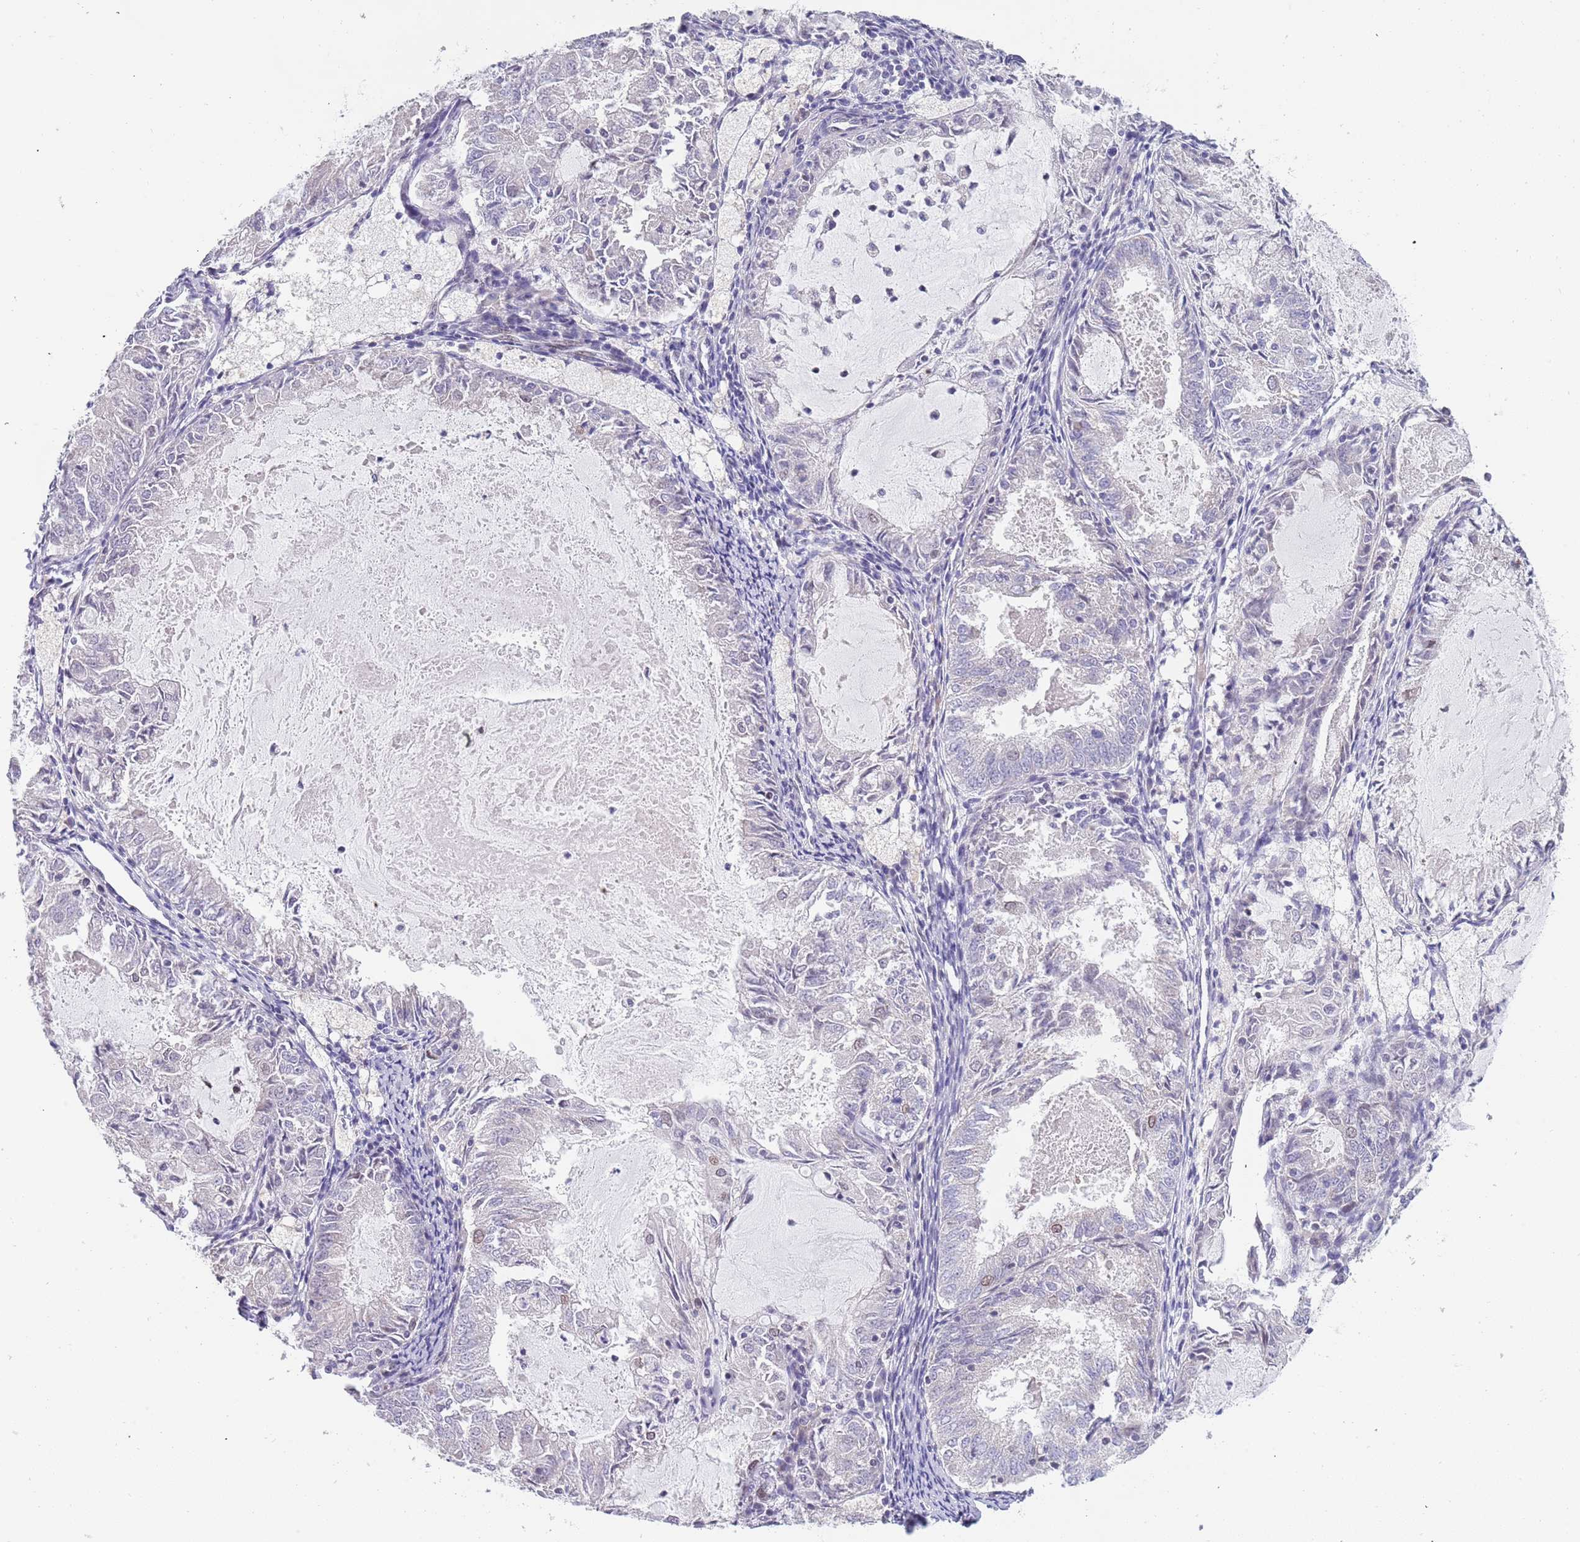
{"staining": {"intensity": "negative", "quantity": "none", "location": "none"}, "tissue": "endometrial cancer", "cell_type": "Tumor cells", "image_type": "cancer", "snomed": [{"axis": "morphology", "description": "Adenocarcinoma, NOS"}, {"axis": "topography", "description": "Endometrium"}], "caption": "This is a histopathology image of immunohistochemistry staining of adenocarcinoma (endometrial), which shows no positivity in tumor cells.", "gene": "KLHDC2", "patient": {"sex": "female", "age": 57}}